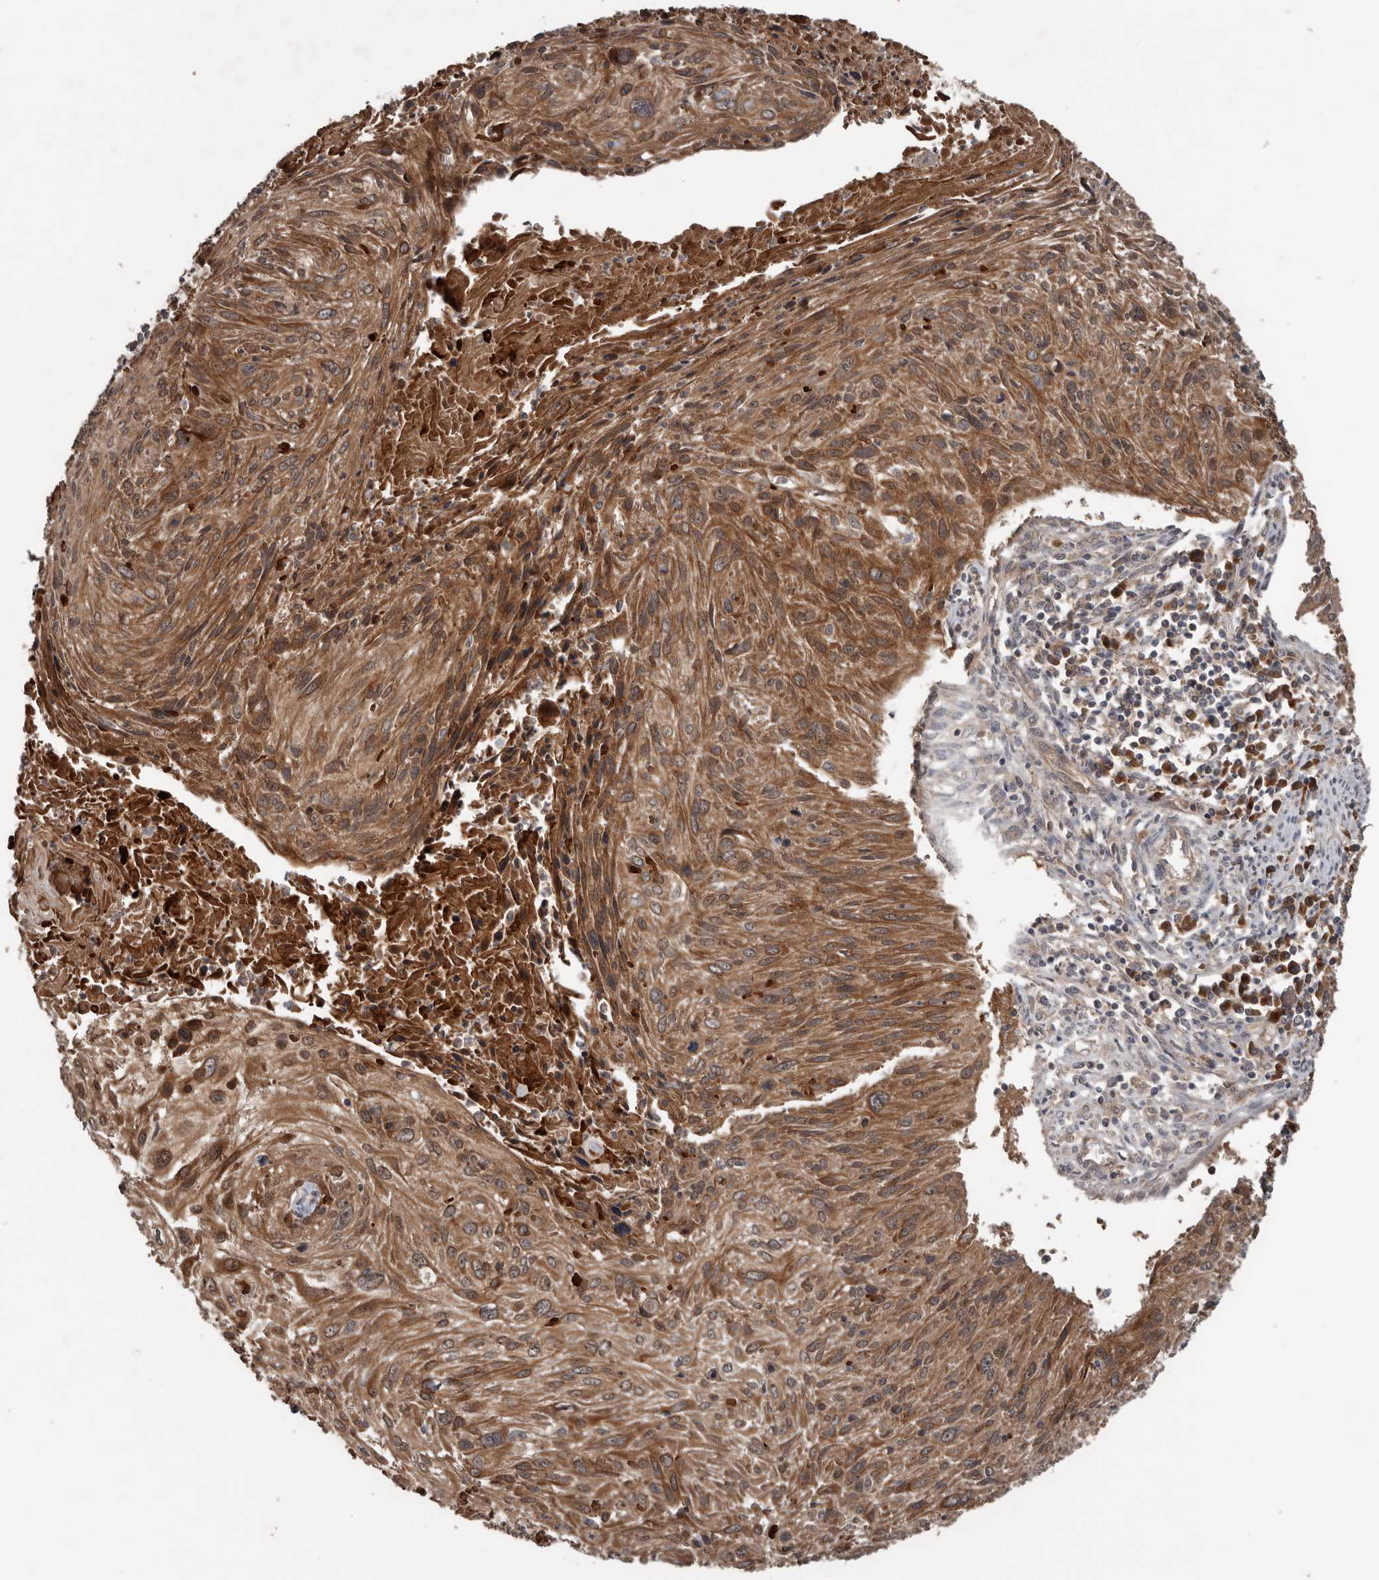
{"staining": {"intensity": "moderate", "quantity": ">75%", "location": "cytoplasmic/membranous"}, "tissue": "cervical cancer", "cell_type": "Tumor cells", "image_type": "cancer", "snomed": [{"axis": "morphology", "description": "Squamous cell carcinoma, NOS"}, {"axis": "topography", "description": "Cervix"}], "caption": "Moderate cytoplasmic/membranous staining is identified in about >75% of tumor cells in cervical cancer.", "gene": "DNAJB4", "patient": {"sex": "female", "age": 51}}